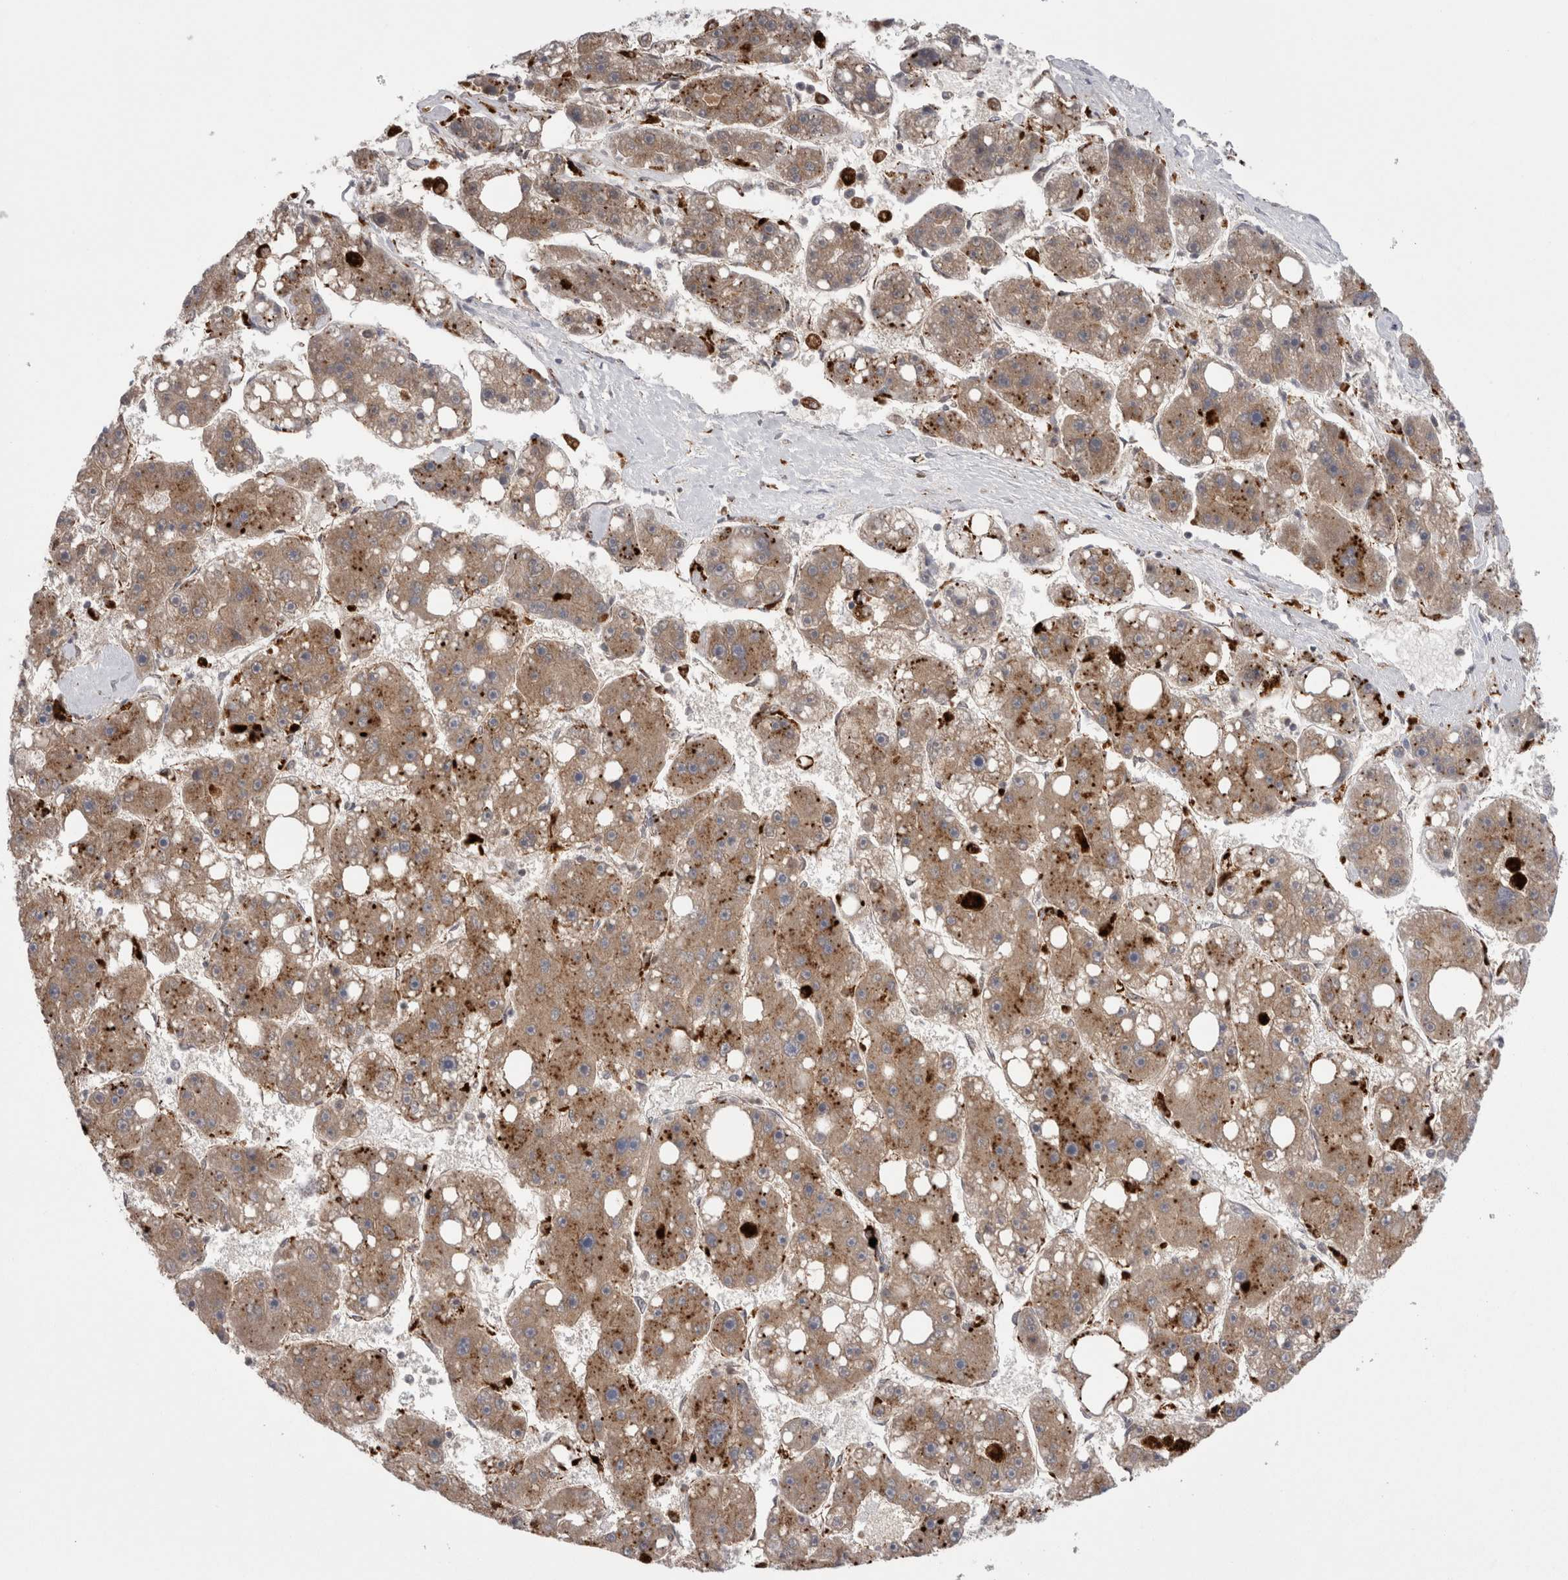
{"staining": {"intensity": "moderate", "quantity": ">75%", "location": "cytoplasmic/membranous"}, "tissue": "liver cancer", "cell_type": "Tumor cells", "image_type": "cancer", "snomed": [{"axis": "morphology", "description": "Carcinoma, Hepatocellular, NOS"}, {"axis": "topography", "description": "Liver"}], "caption": "Human liver cancer stained with a brown dye demonstrates moderate cytoplasmic/membranous positive staining in about >75% of tumor cells.", "gene": "EPDR1", "patient": {"sex": "female", "age": 61}}